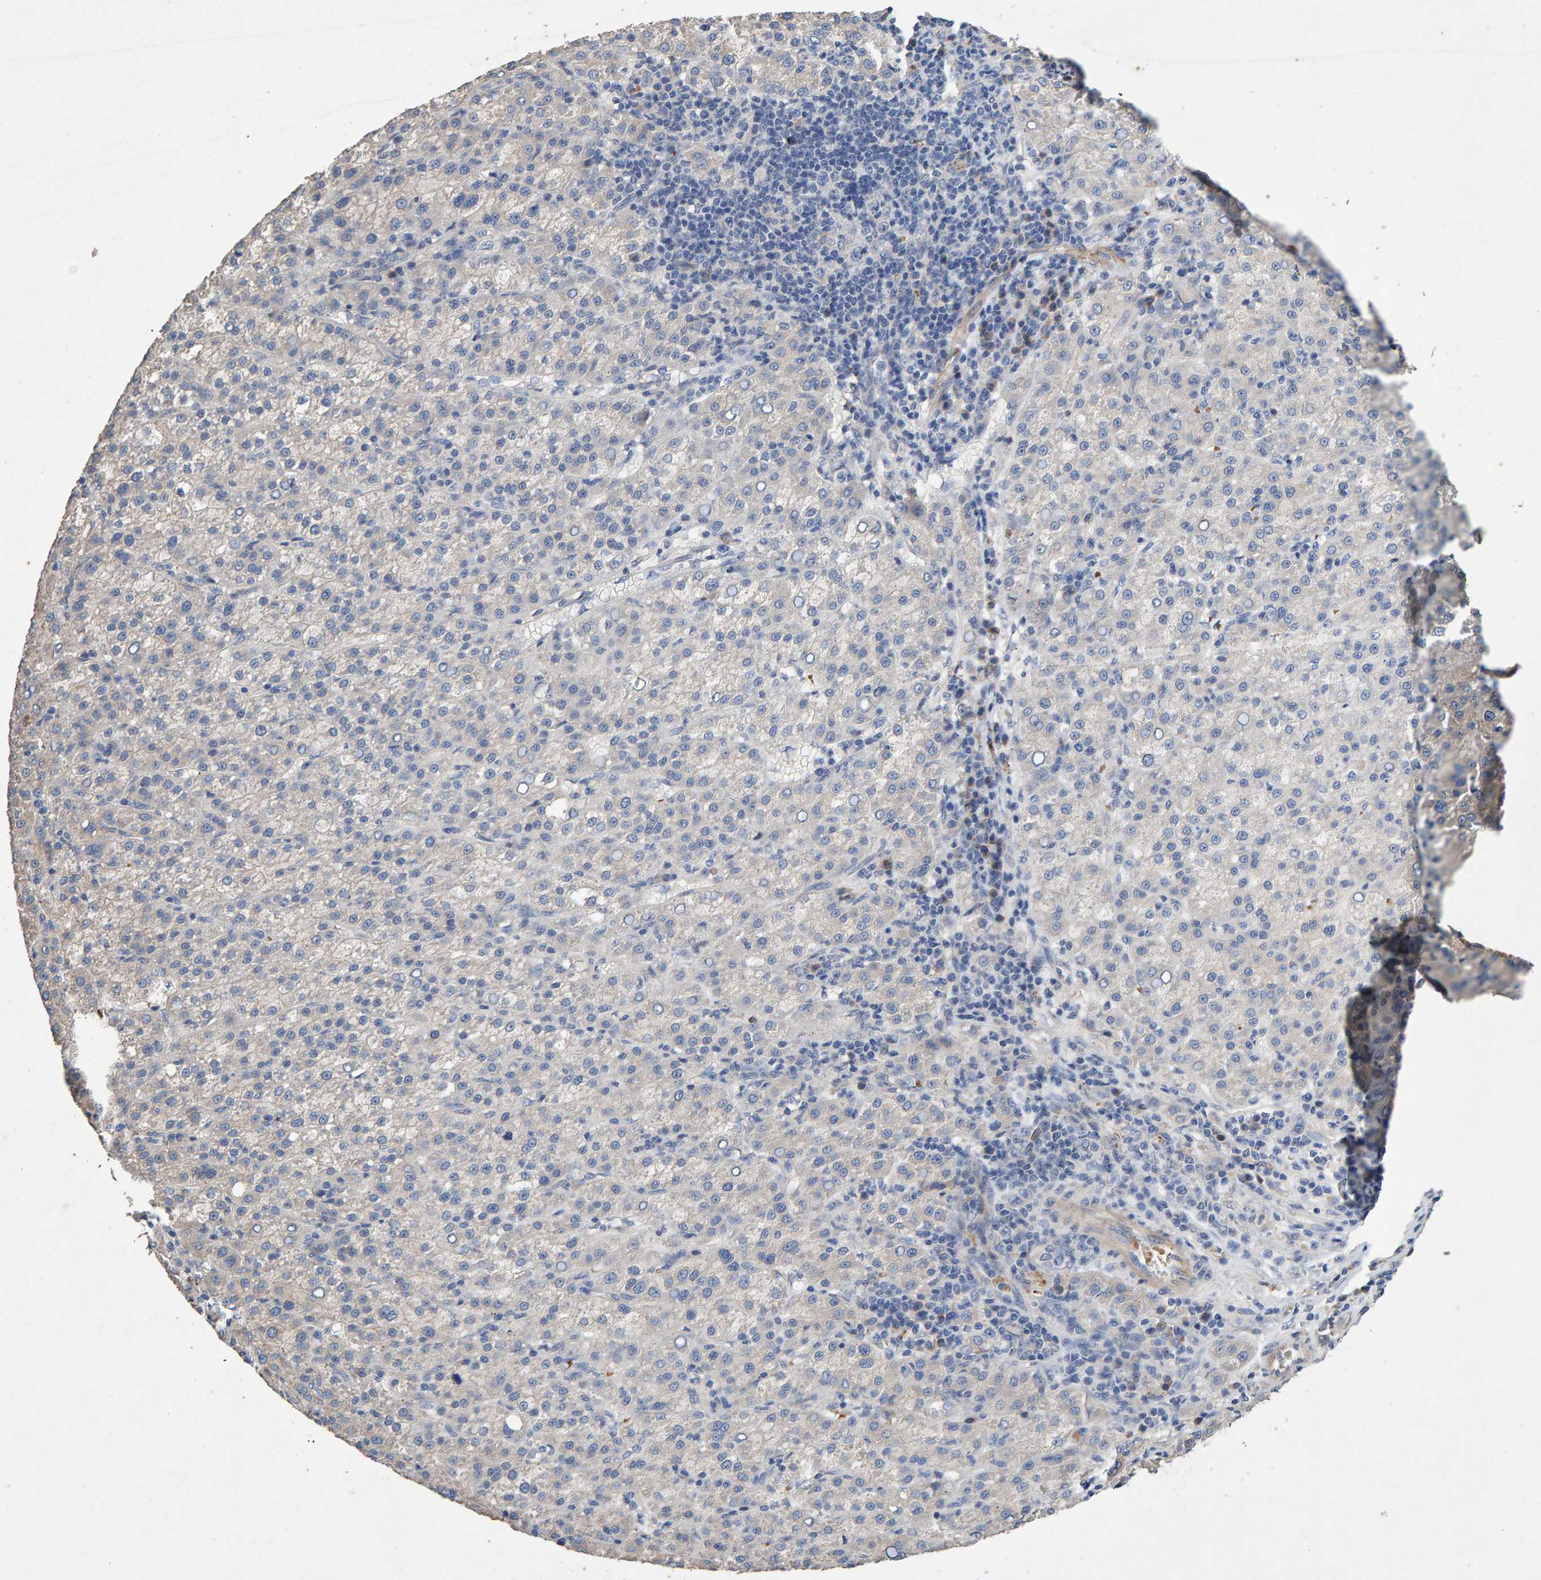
{"staining": {"intensity": "negative", "quantity": "none", "location": "none"}, "tissue": "liver cancer", "cell_type": "Tumor cells", "image_type": "cancer", "snomed": [{"axis": "morphology", "description": "Carcinoma, Hepatocellular, NOS"}, {"axis": "topography", "description": "Liver"}], "caption": "Liver cancer (hepatocellular carcinoma) stained for a protein using IHC exhibits no positivity tumor cells.", "gene": "EFR3A", "patient": {"sex": "female", "age": 58}}